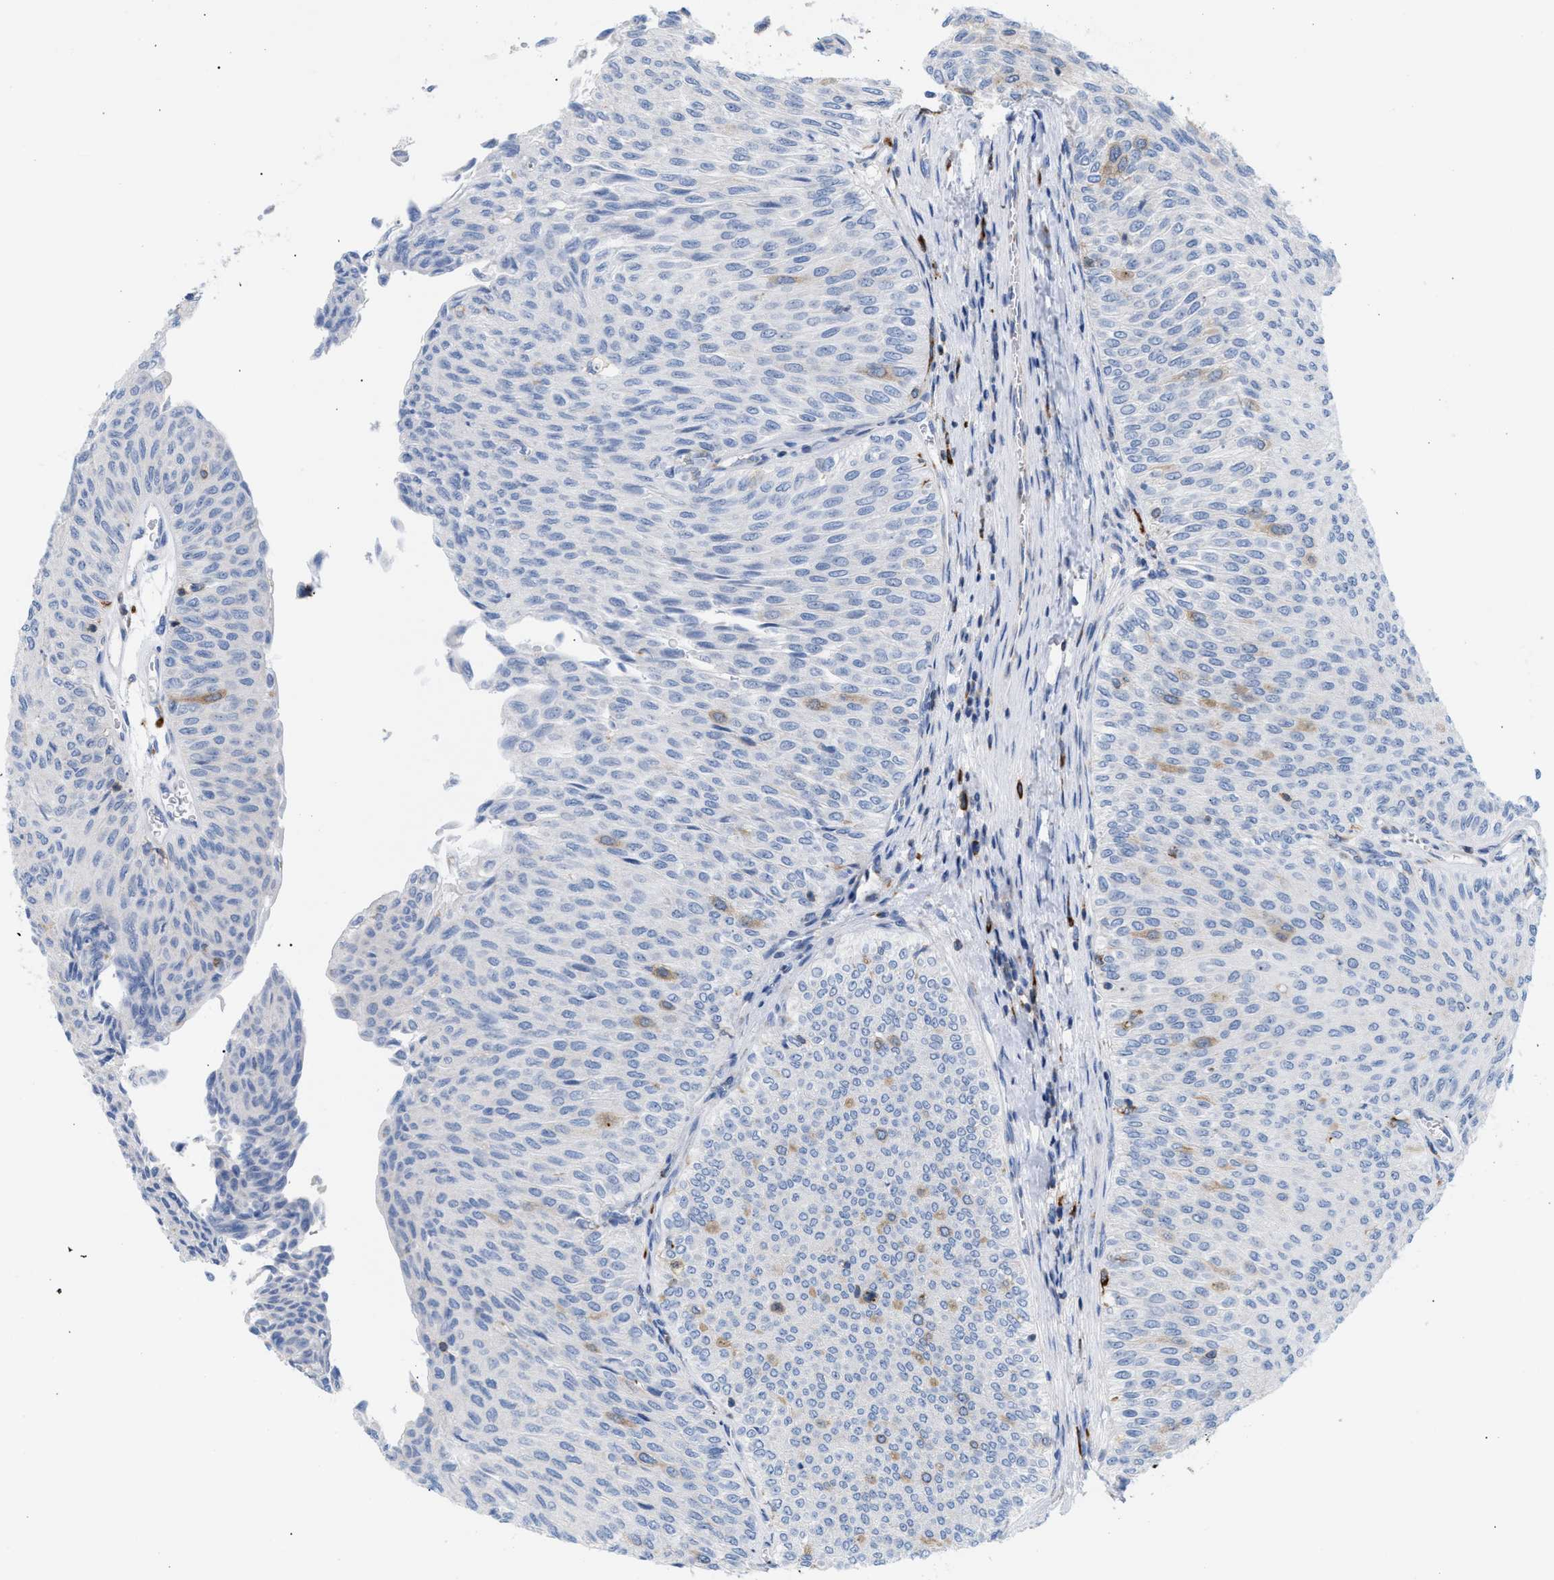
{"staining": {"intensity": "weak", "quantity": "<25%", "location": "cytoplasmic/membranous"}, "tissue": "urothelial cancer", "cell_type": "Tumor cells", "image_type": "cancer", "snomed": [{"axis": "morphology", "description": "Urothelial carcinoma, Low grade"}, {"axis": "topography", "description": "Urinary bladder"}], "caption": "Human urothelial cancer stained for a protein using IHC exhibits no staining in tumor cells.", "gene": "TACC3", "patient": {"sex": "male", "age": 78}}